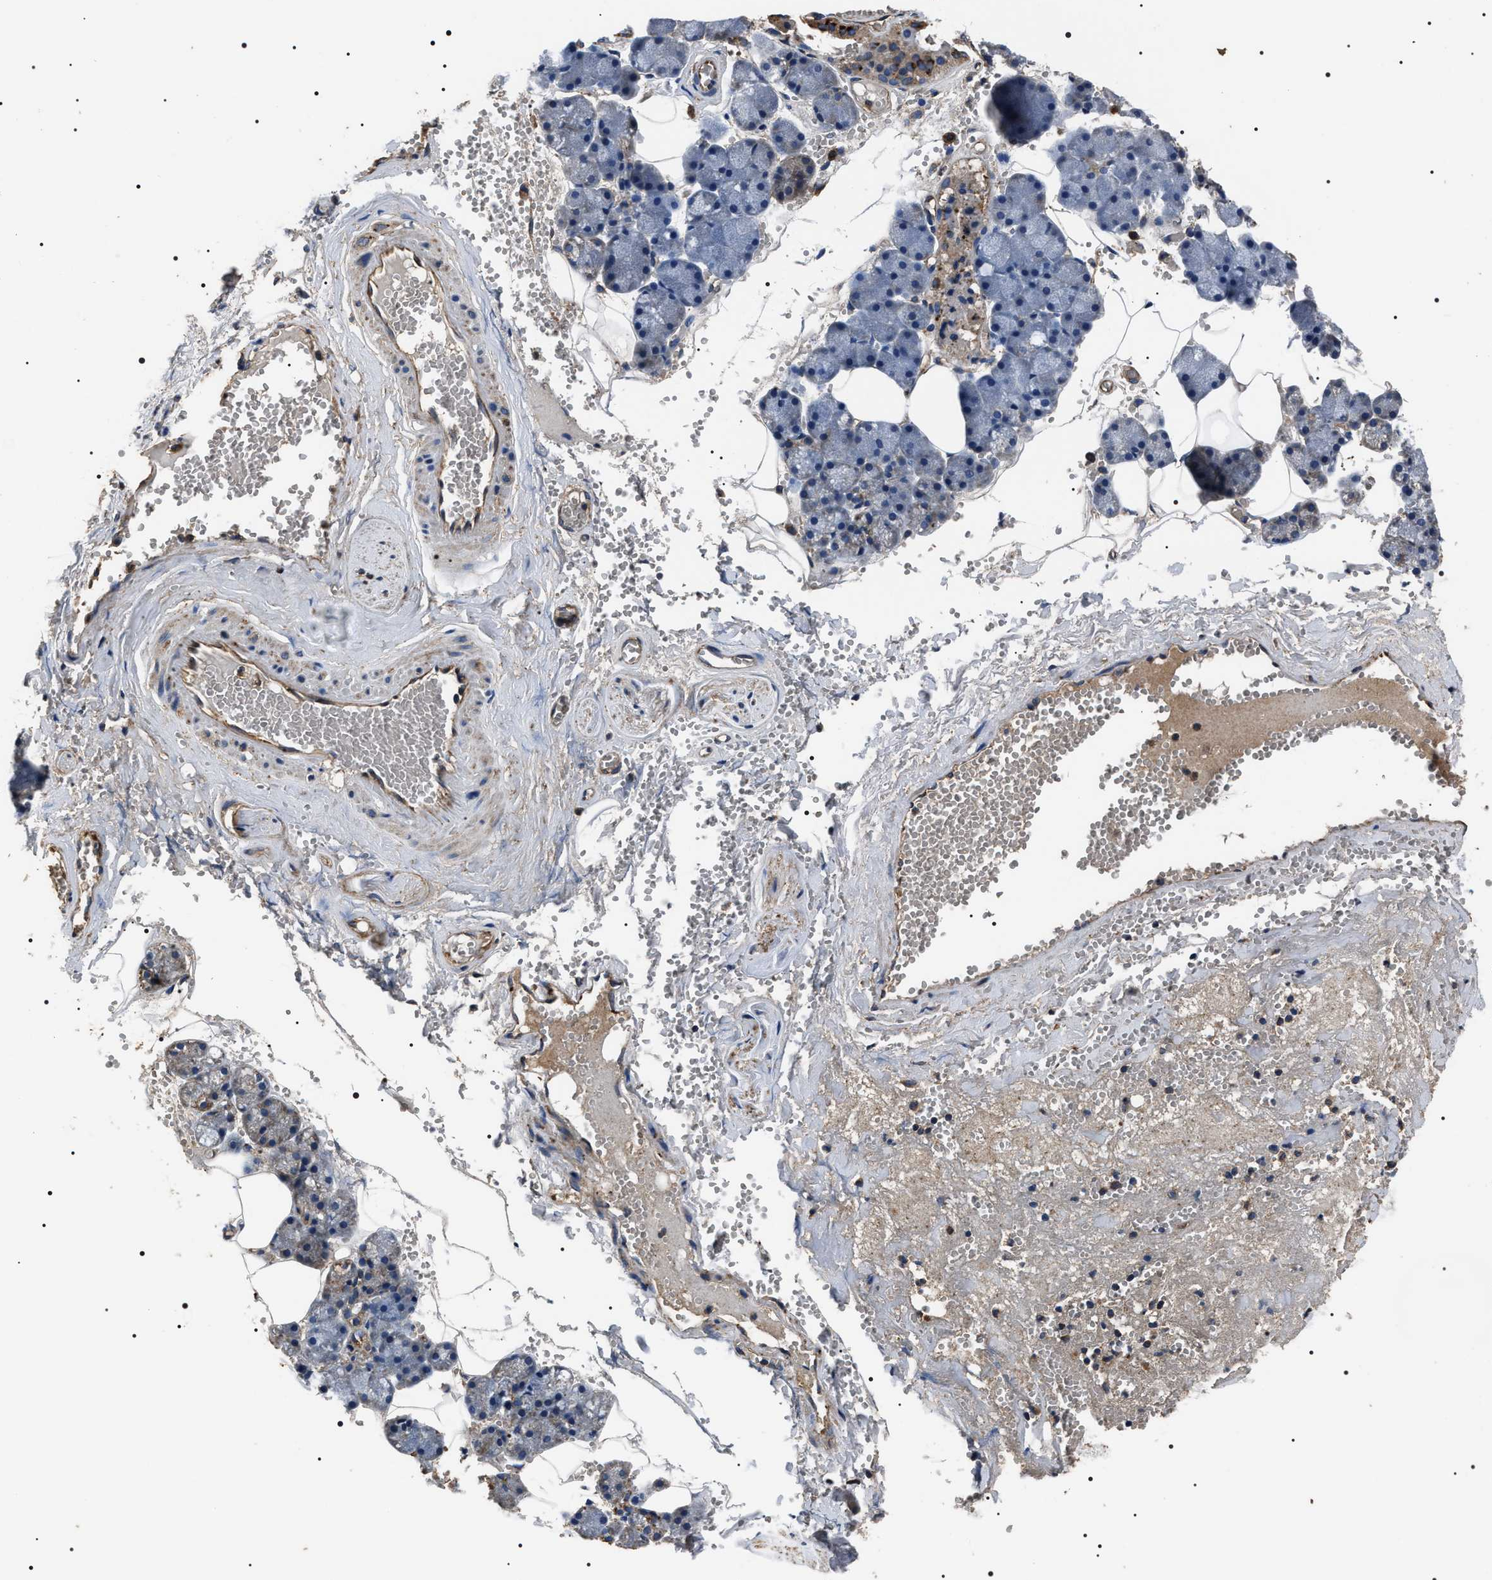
{"staining": {"intensity": "moderate", "quantity": "<25%", "location": "cytoplasmic/membranous"}, "tissue": "salivary gland", "cell_type": "Glandular cells", "image_type": "normal", "snomed": [{"axis": "morphology", "description": "Normal tissue, NOS"}, {"axis": "topography", "description": "Salivary gland"}], "caption": "Benign salivary gland was stained to show a protein in brown. There is low levels of moderate cytoplasmic/membranous staining in approximately <25% of glandular cells.", "gene": "HSCB", "patient": {"sex": "male", "age": 62}}